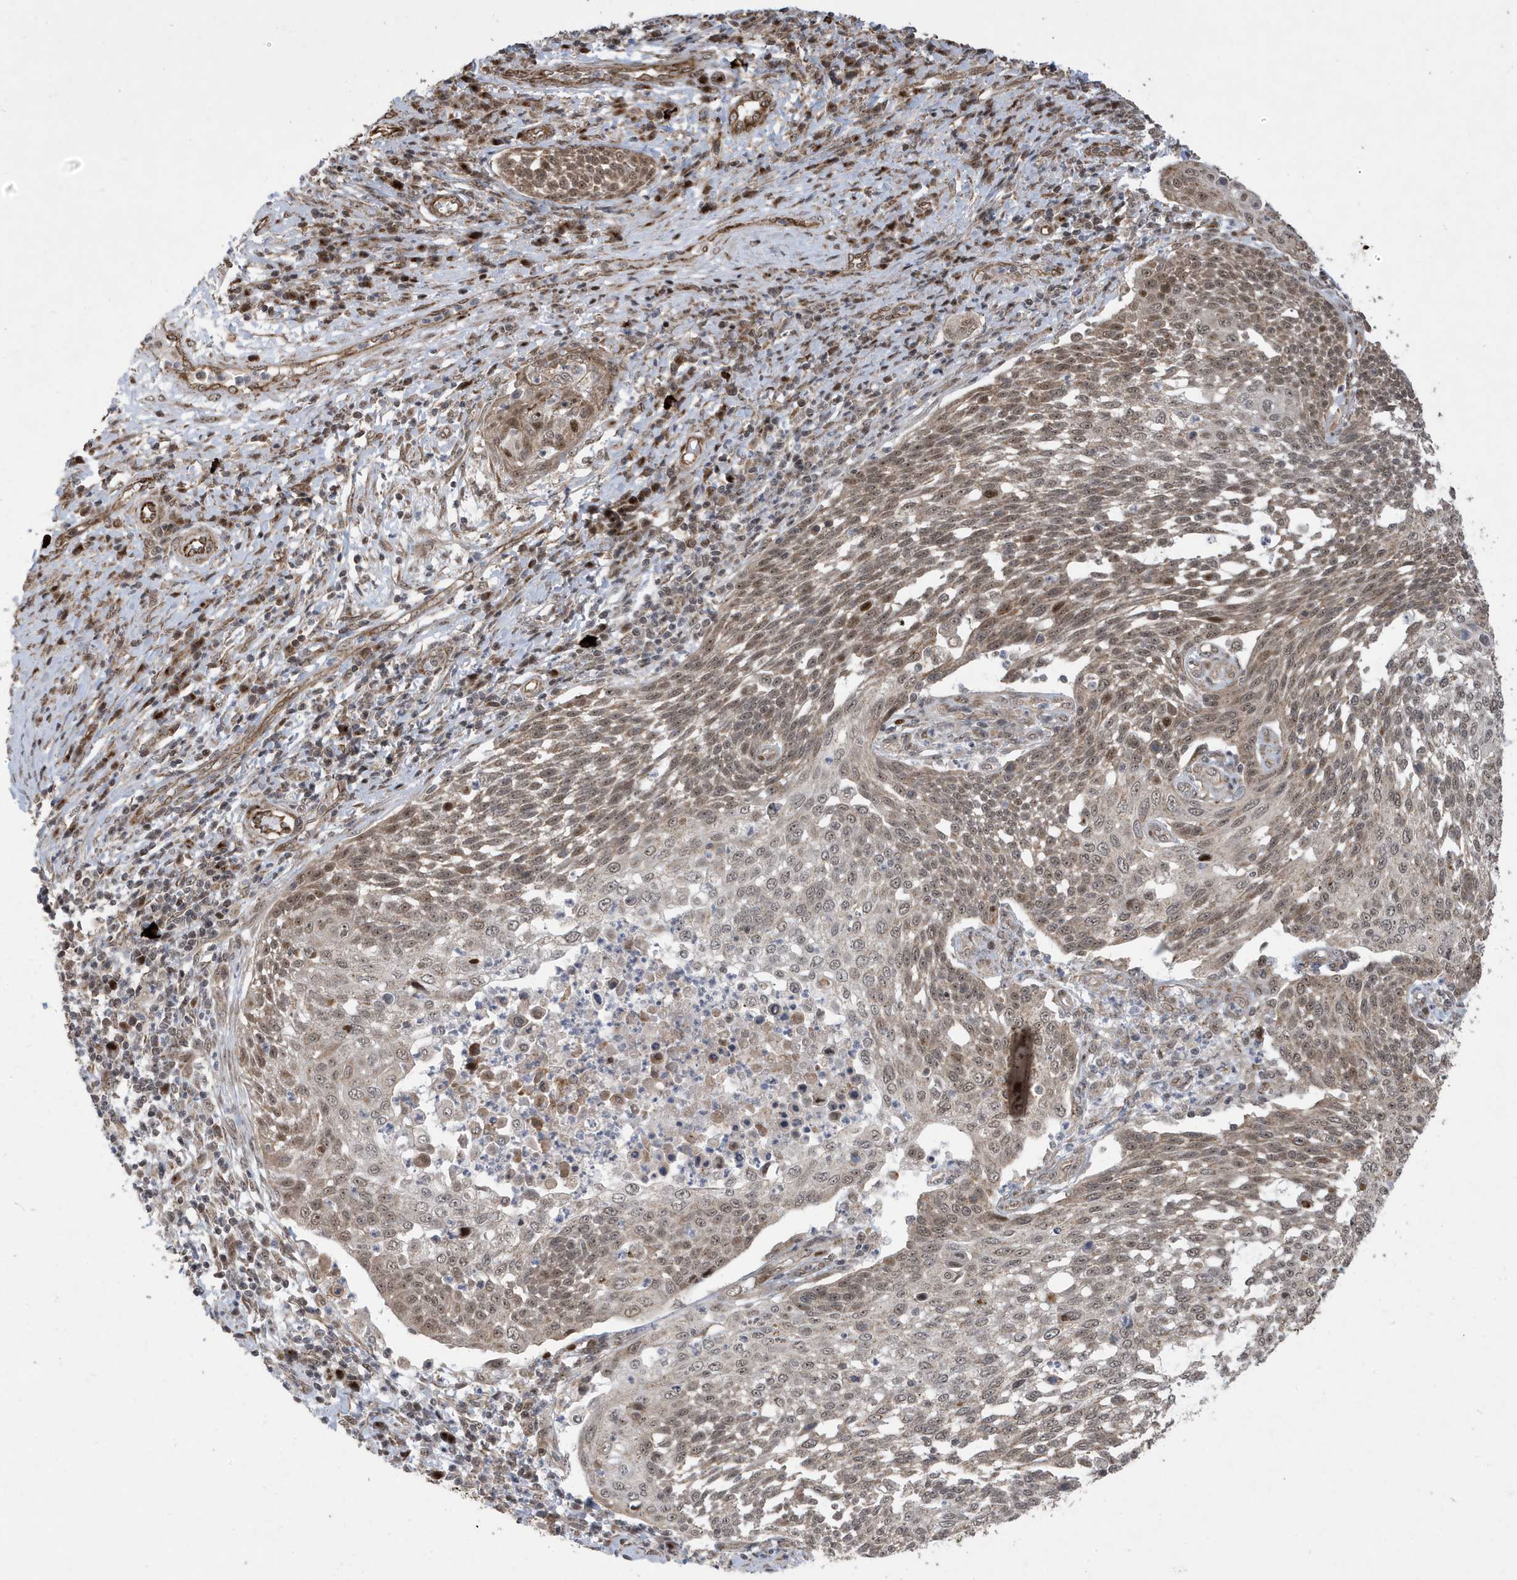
{"staining": {"intensity": "moderate", "quantity": ">75%", "location": "nuclear"}, "tissue": "cervical cancer", "cell_type": "Tumor cells", "image_type": "cancer", "snomed": [{"axis": "morphology", "description": "Squamous cell carcinoma, NOS"}, {"axis": "topography", "description": "Cervix"}], "caption": "Immunohistochemical staining of cervical cancer (squamous cell carcinoma) reveals medium levels of moderate nuclear protein expression in about >75% of tumor cells.", "gene": "FAM9B", "patient": {"sex": "female", "age": 34}}